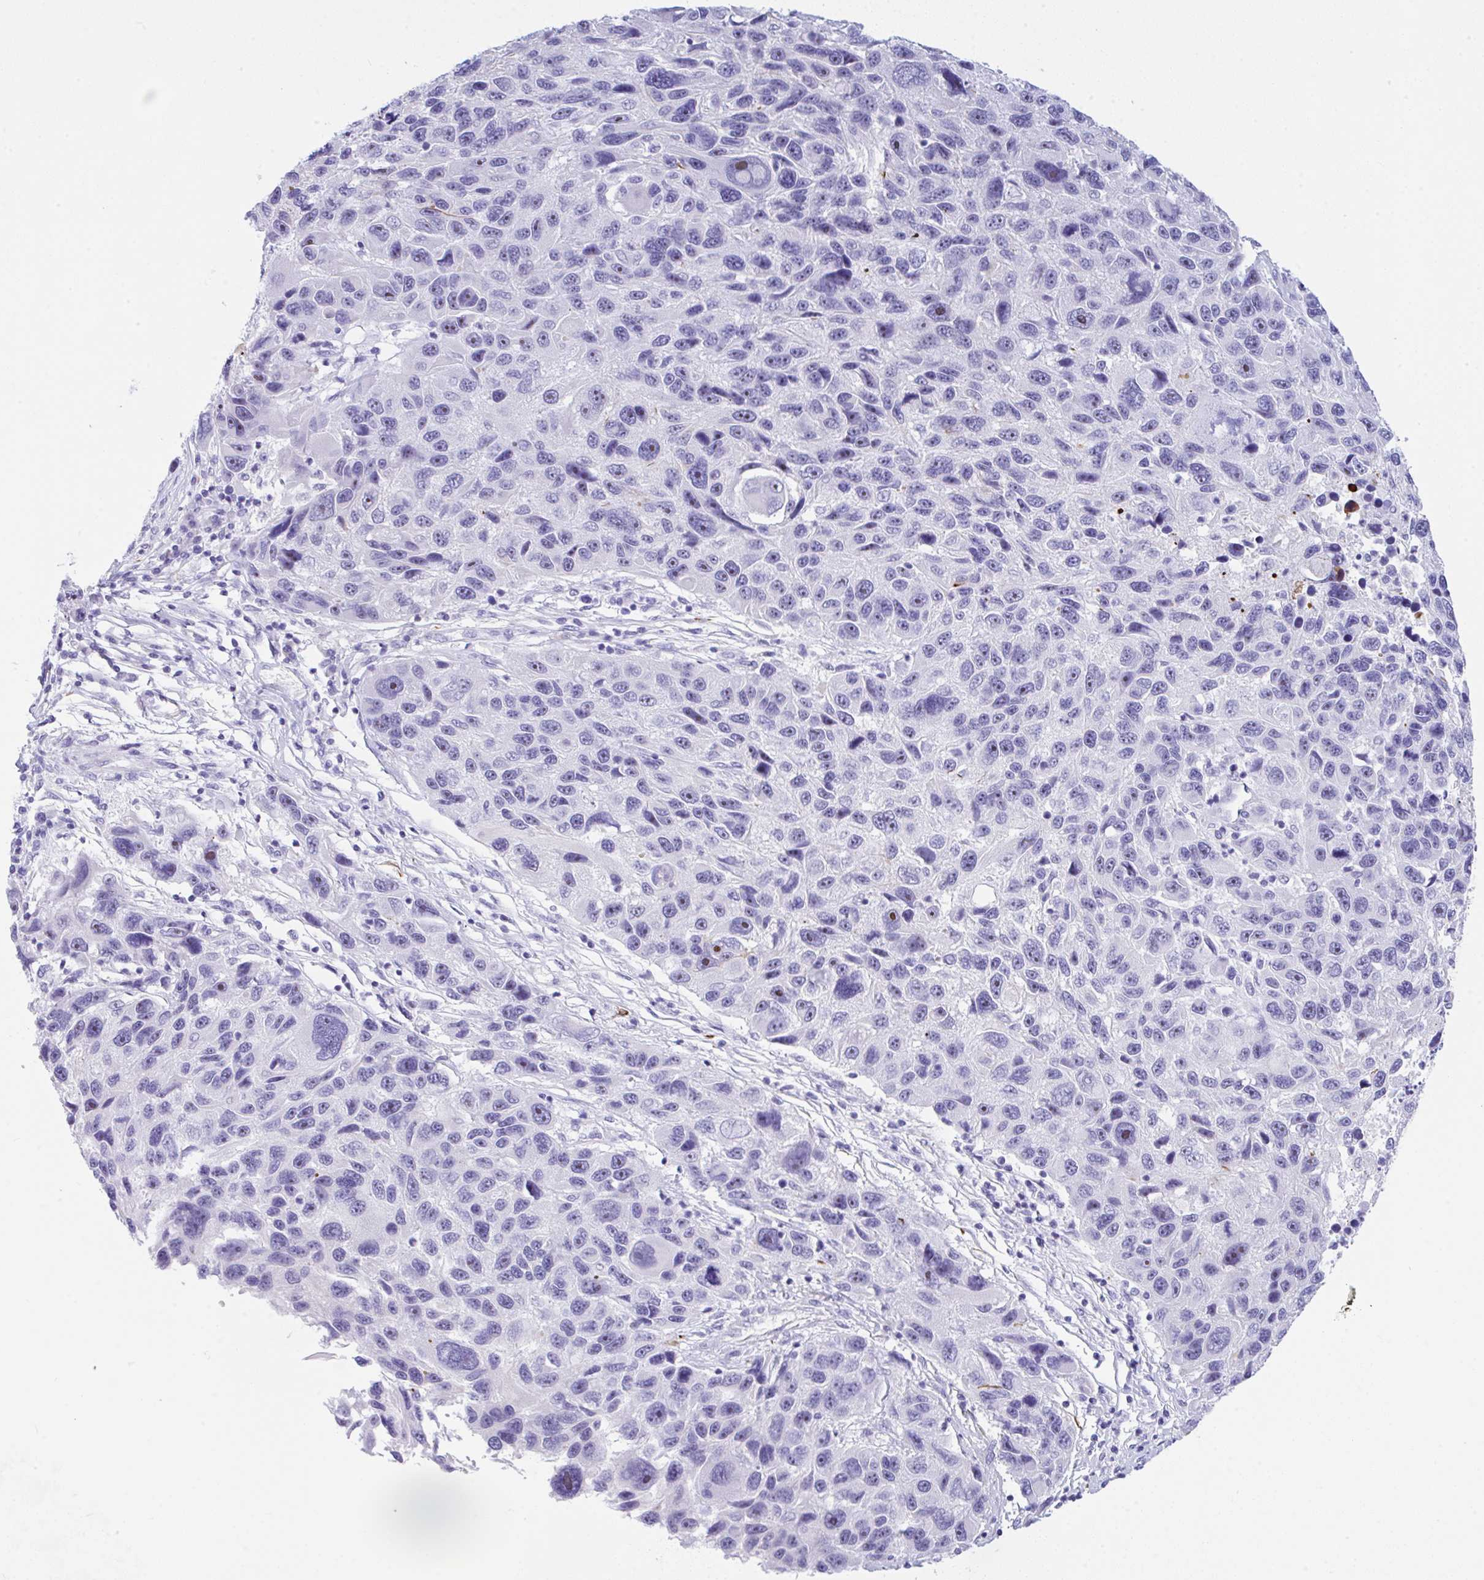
{"staining": {"intensity": "negative", "quantity": "none", "location": "none"}, "tissue": "melanoma", "cell_type": "Tumor cells", "image_type": "cancer", "snomed": [{"axis": "morphology", "description": "Malignant melanoma, NOS"}, {"axis": "topography", "description": "Skin"}], "caption": "Immunohistochemistry of malignant melanoma reveals no expression in tumor cells.", "gene": "NDUFAF8", "patient": {"sex": "male", "age": 53}}